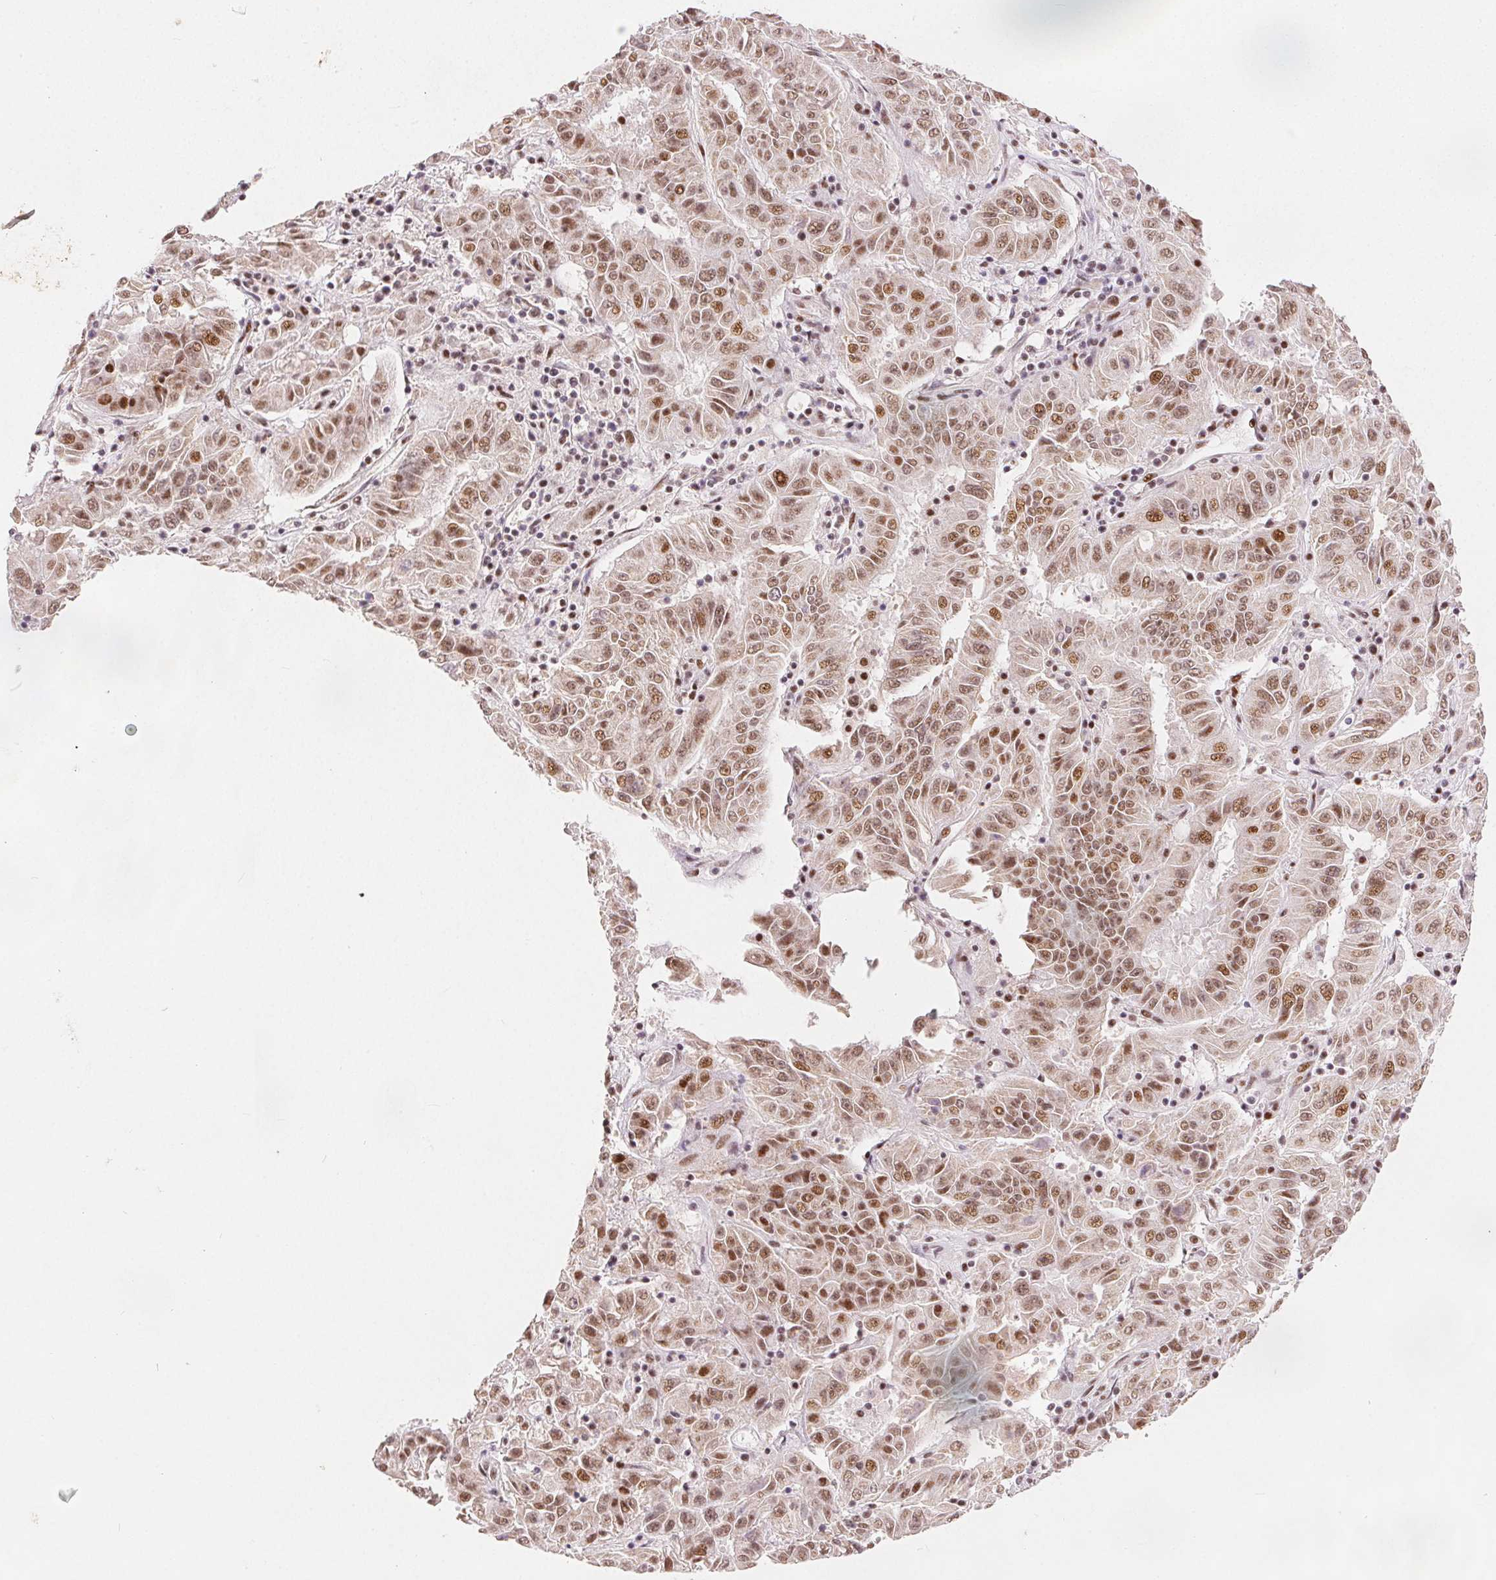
{"staining": {"intensity": "moderate", "quantity": ">75%", "location": "nuclear"}, "tissue": "pancreatic cancer", "cell_type": "Tumor cells", "image_type": "cancer", "snomed": [{"axis": "morphology", "description": "Adenocarcinoma, NOS"}, {"axis": "topography", "description": "Pancreas"}], "caption": "Protein staining displays moderate nuclear expression in about >75% of tumor cells in pancreatic cancer (adenocarcinoma).", "gene": "ZNF703", "patient": {"sex": "male", "age": 63}}